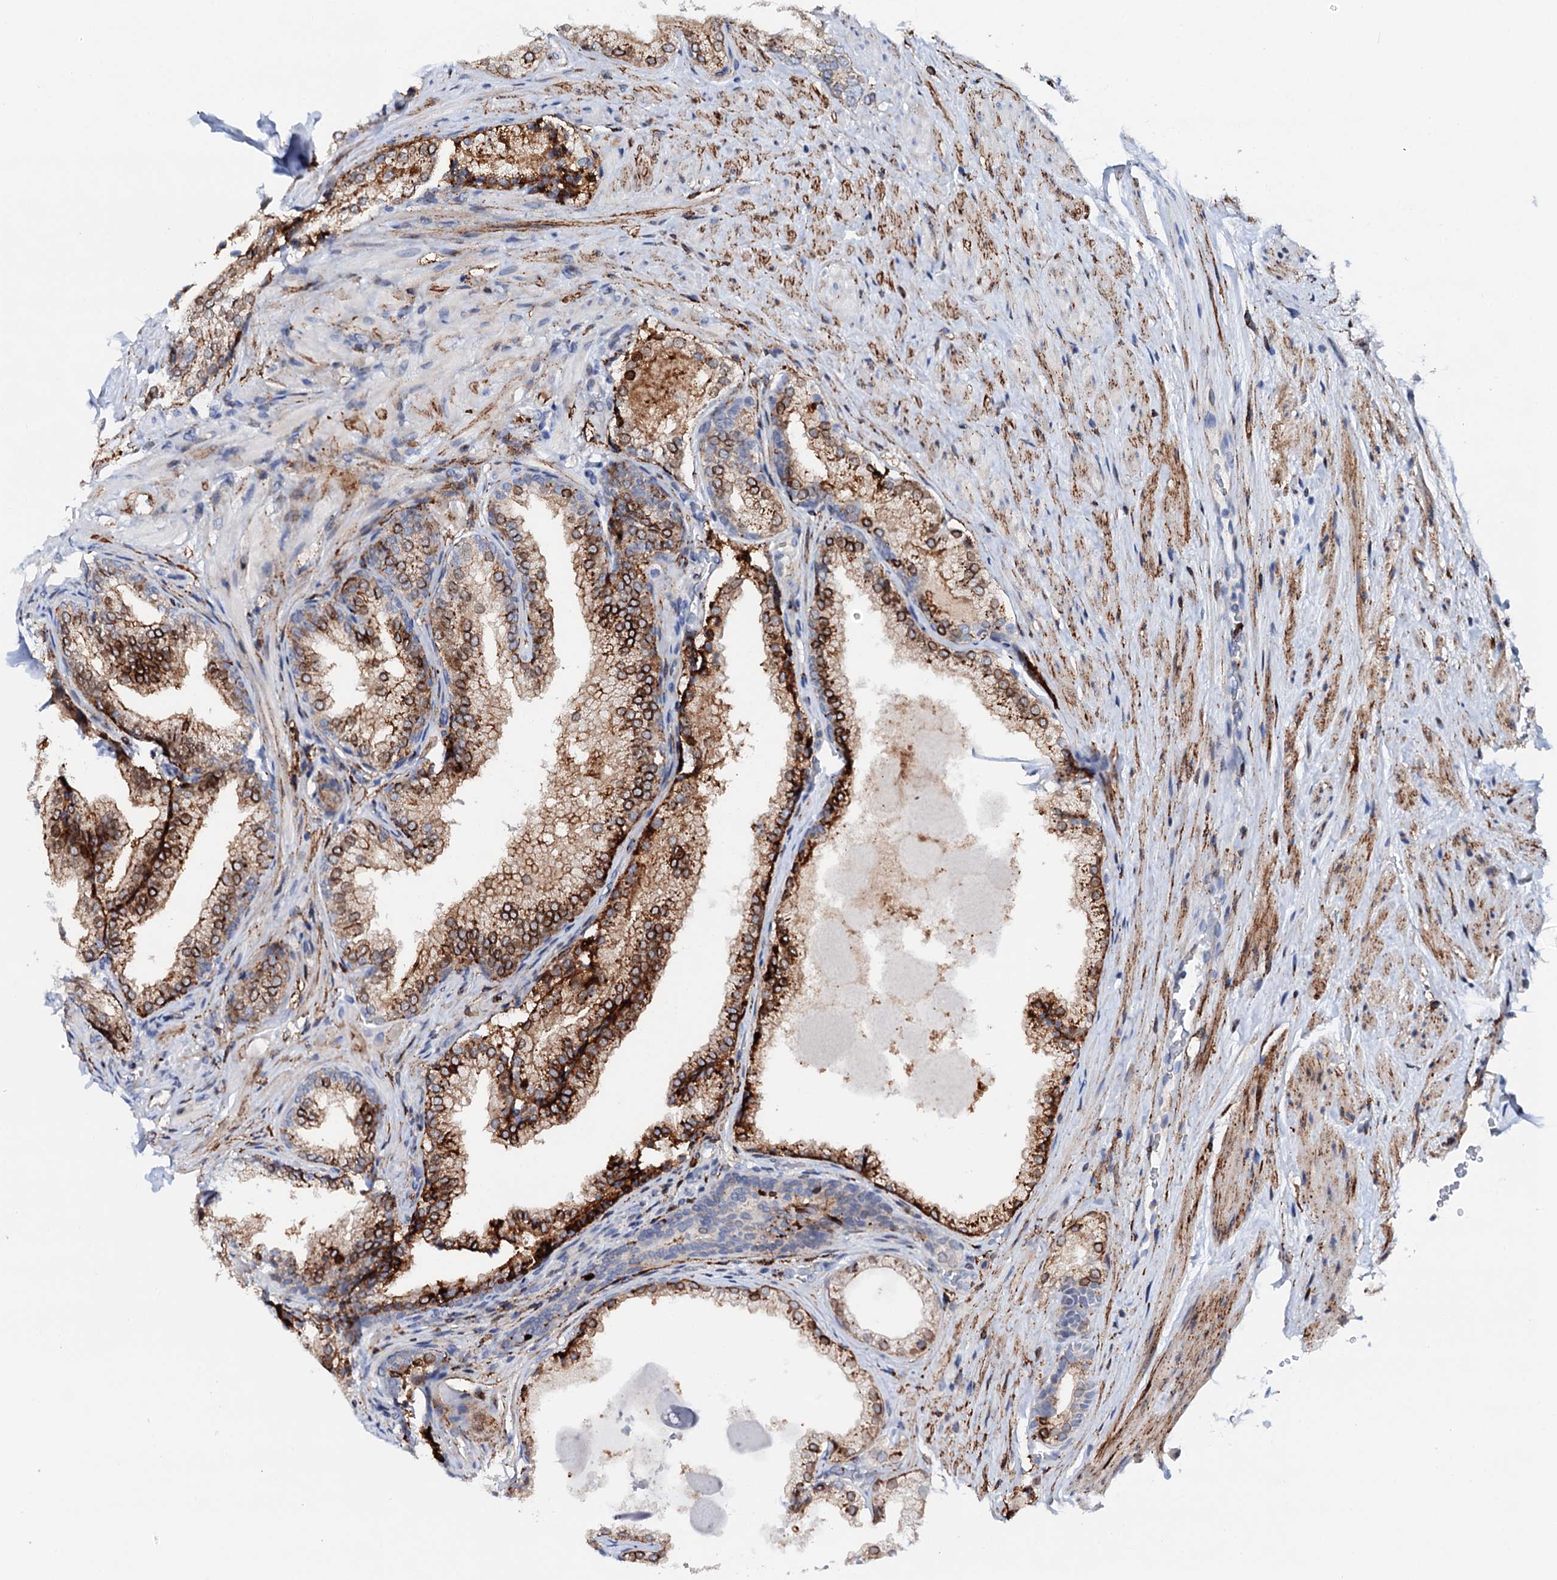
{"staining": {"intensity": "strong", "quantity": ">75%", "location": "cytoplasmic/membranous"}, "tissue": "prostate", "cell_type": "Glandular cells", "image_type": "normal", "snomed": [{"axis": "morphology", "description": "Normal tissue, NOS"}, {"axis": "topography", "description": "Prostate"}], "caption": "High-magnification brightfield microscopy of normal prostate stained with DAB (3,3'-diaminobenzidine) (brown) and counterstained with hematoxylin (blue). glandular cells exhibit strong cytoplasmic/membranous expression is seen in about>75% of cells. Ihc stains the protein in brown and the nuclei are stained blue.", "gene": "MED13L", "patient": {"sex": "male", "age": 76}}